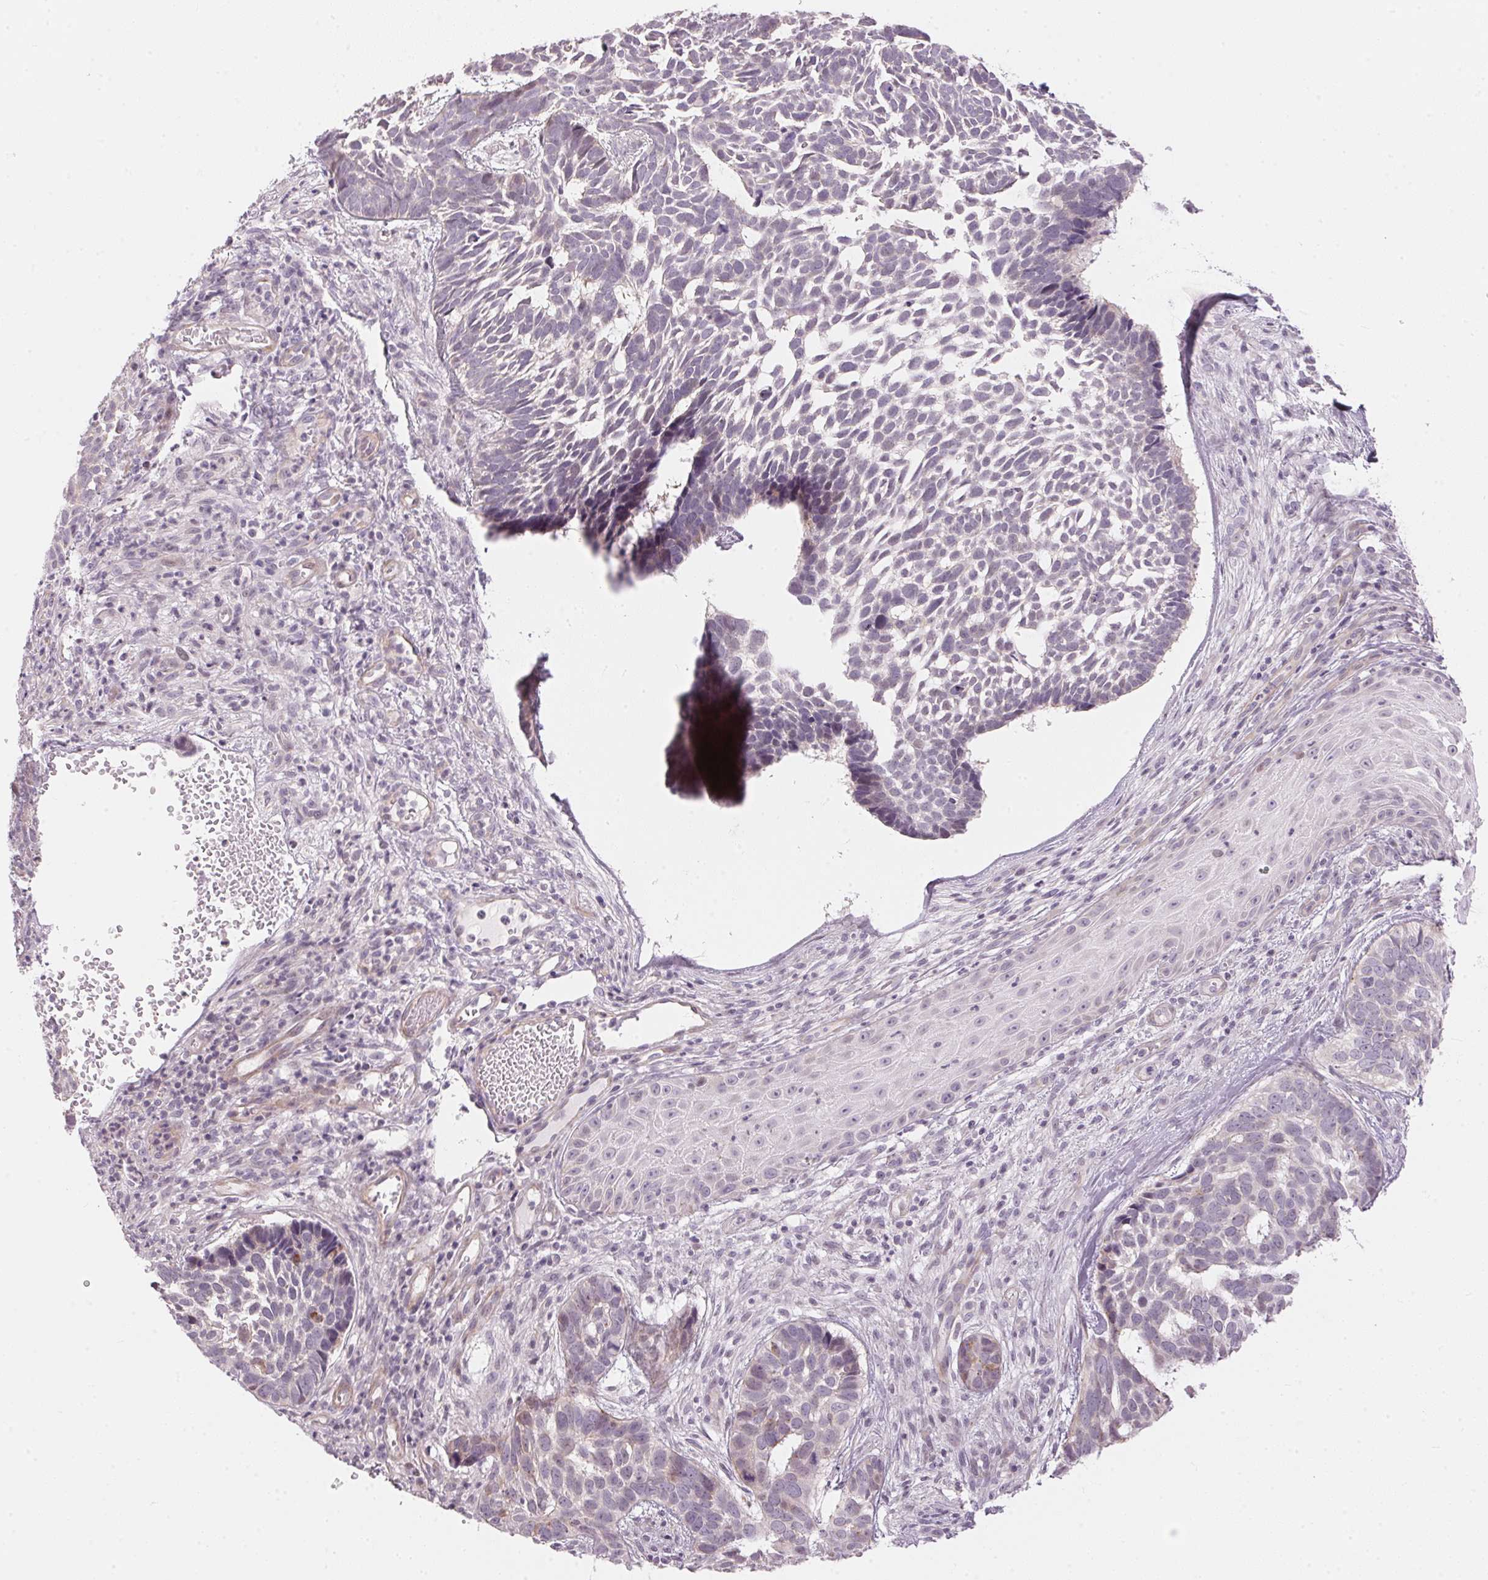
{"staining": {"intensity": "weak", "quantity": "<25%", "location": "cytoplasmic/membranous"}, "tissue": "skin cancer", "cell_type": "Tumor cells", "image_type": "cancer", "snomed": [{"axis": "morphology", "description": "Basal cell carcinoma"}, {"axis": "topography", "description": "Skin"}], "caption": "Human basal cell carcinoma (skin) stained for a protein using immunohistochemistry (IHC) demonstrates no staining in tumor cells.", "gene": "GDAP1L1", "patient": {"sex": "male", "age": 78}}